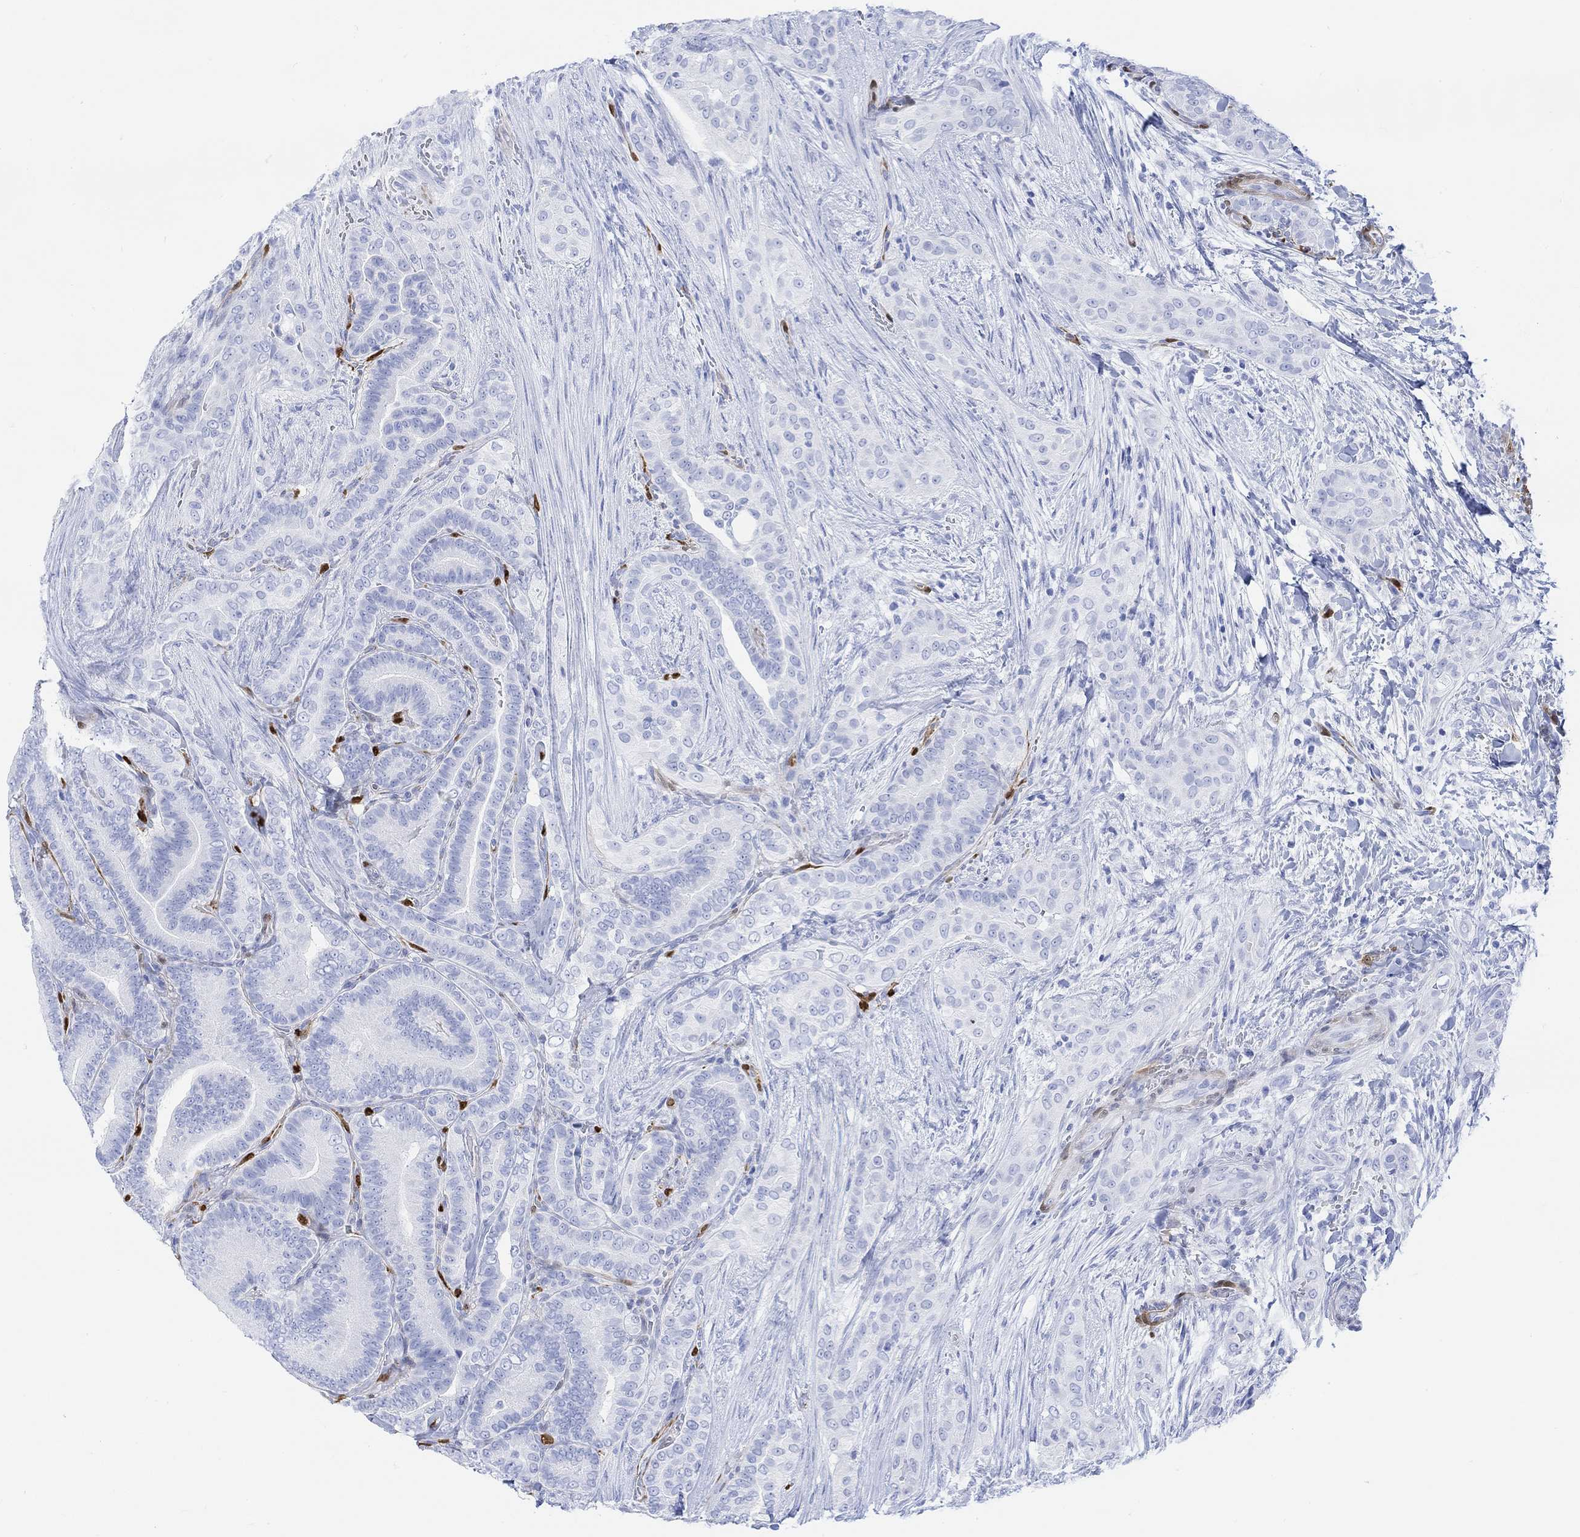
{"staining": {"intensity": "negative", "quantity": "none", "location": "none"}, "tissue": "thyroid cancer", "cell_type": "Tumor cells", "image_type": "cancer", "snomed": [{"axis": "morphology", "description": "Papillary adenocarcinoma, NOS"}, {"axis": "topography", "description": "Thyroid gland"}], "caption": "Thyroid cancer (papillary adenocarcinoma) was stained to show a protein in brown. There is no significant positivity in tumor cells.", "gene": "TPPP3", "patient": {"sex": "male", "age": 61}}